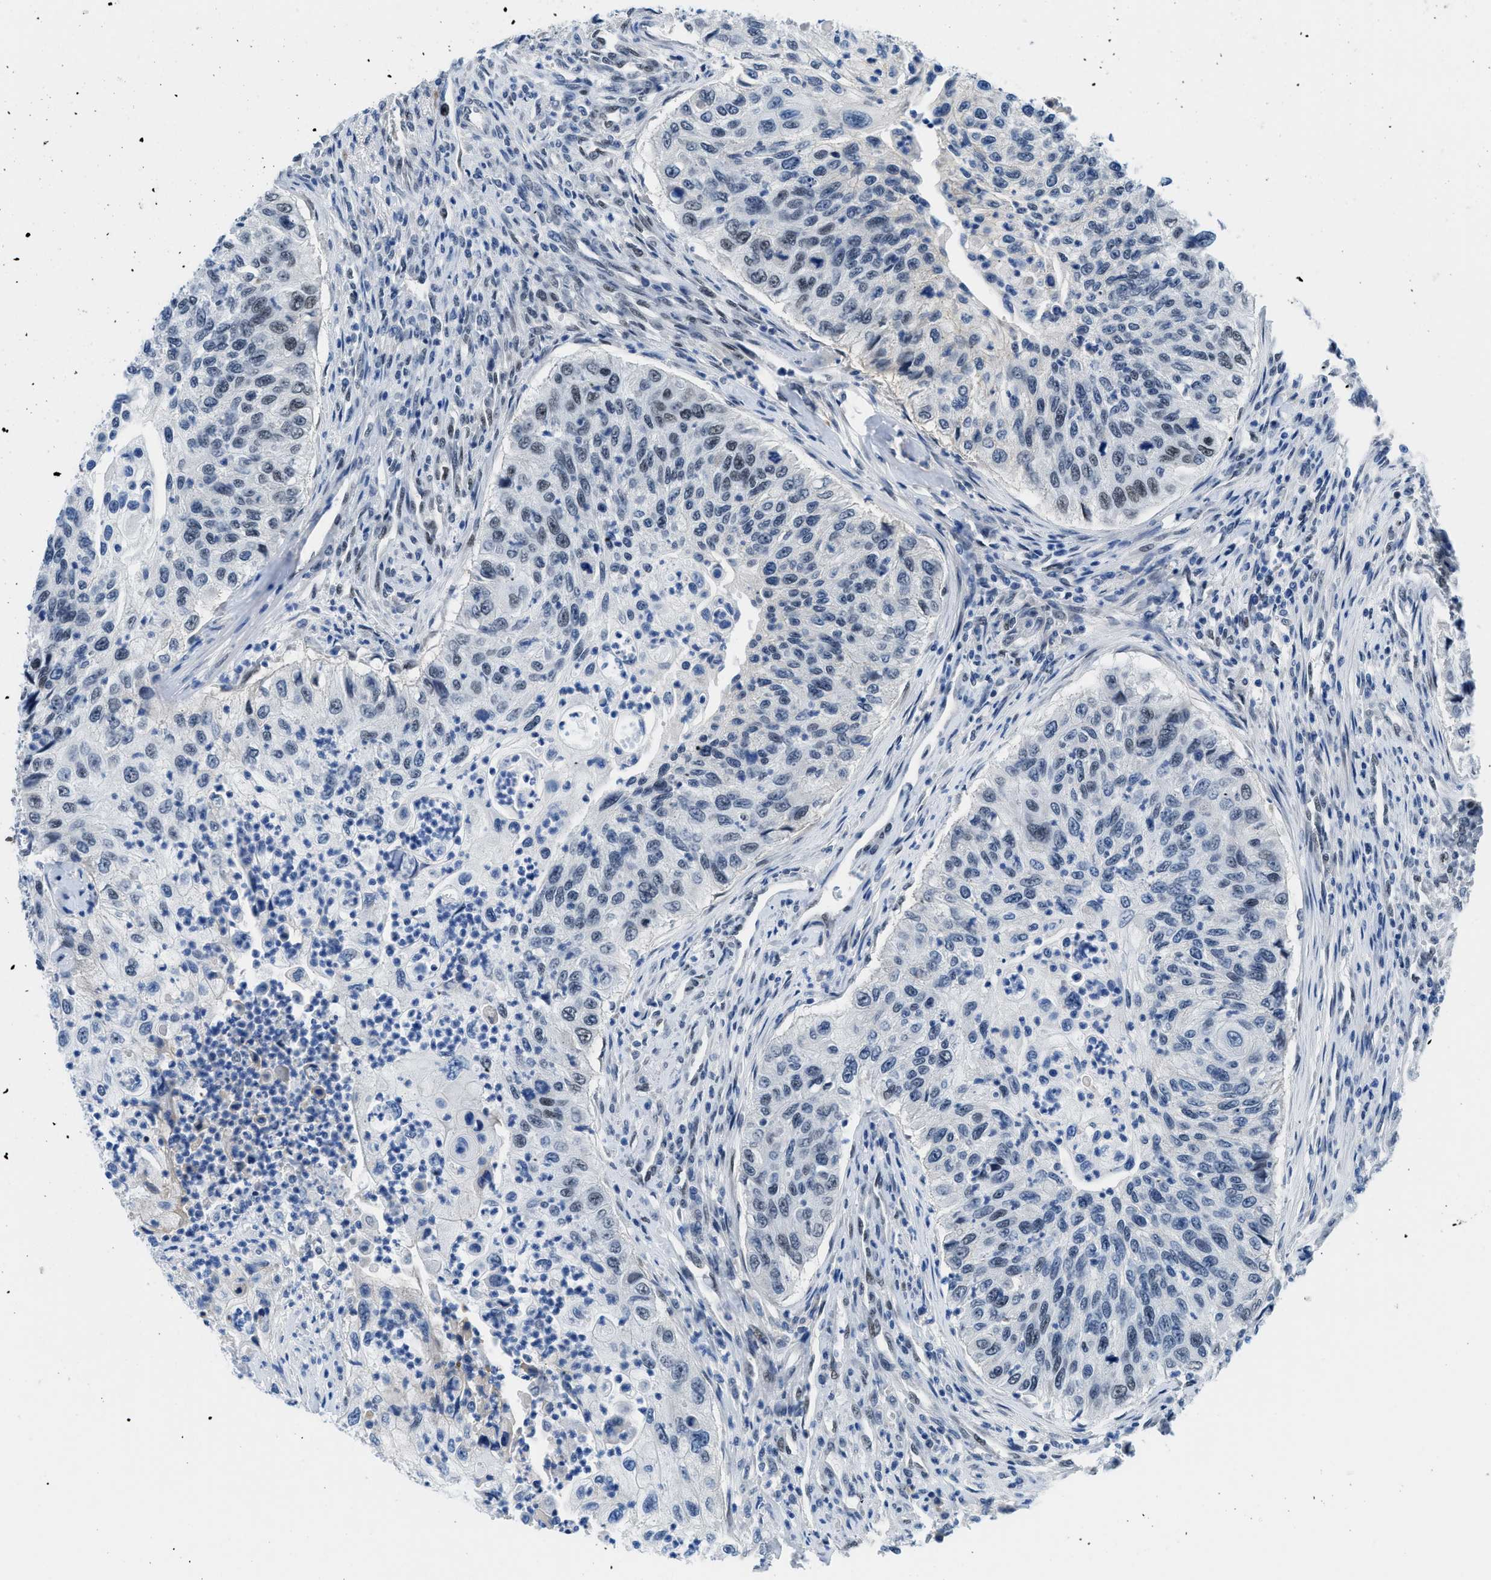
{"staining": {"intensity": "weak", "quantity": "<25%", "location": "nuclear"}, "tissue": "urothelial cancer", "cell_type": "Tumor cells", "image_type": "cancer", "snomed": [{"axis": "morphology", "description": "Urothelial carcinoma, High grade"}, {"axis": "topography", "description": "Urinary bladder"}], "caption": "Immunohistochemical staining of urothelial cancer demonstrates no significant positivity in tumor cells.", "gene": "SMARCAD1", "patient": {"sex": "female", "age": 60}}